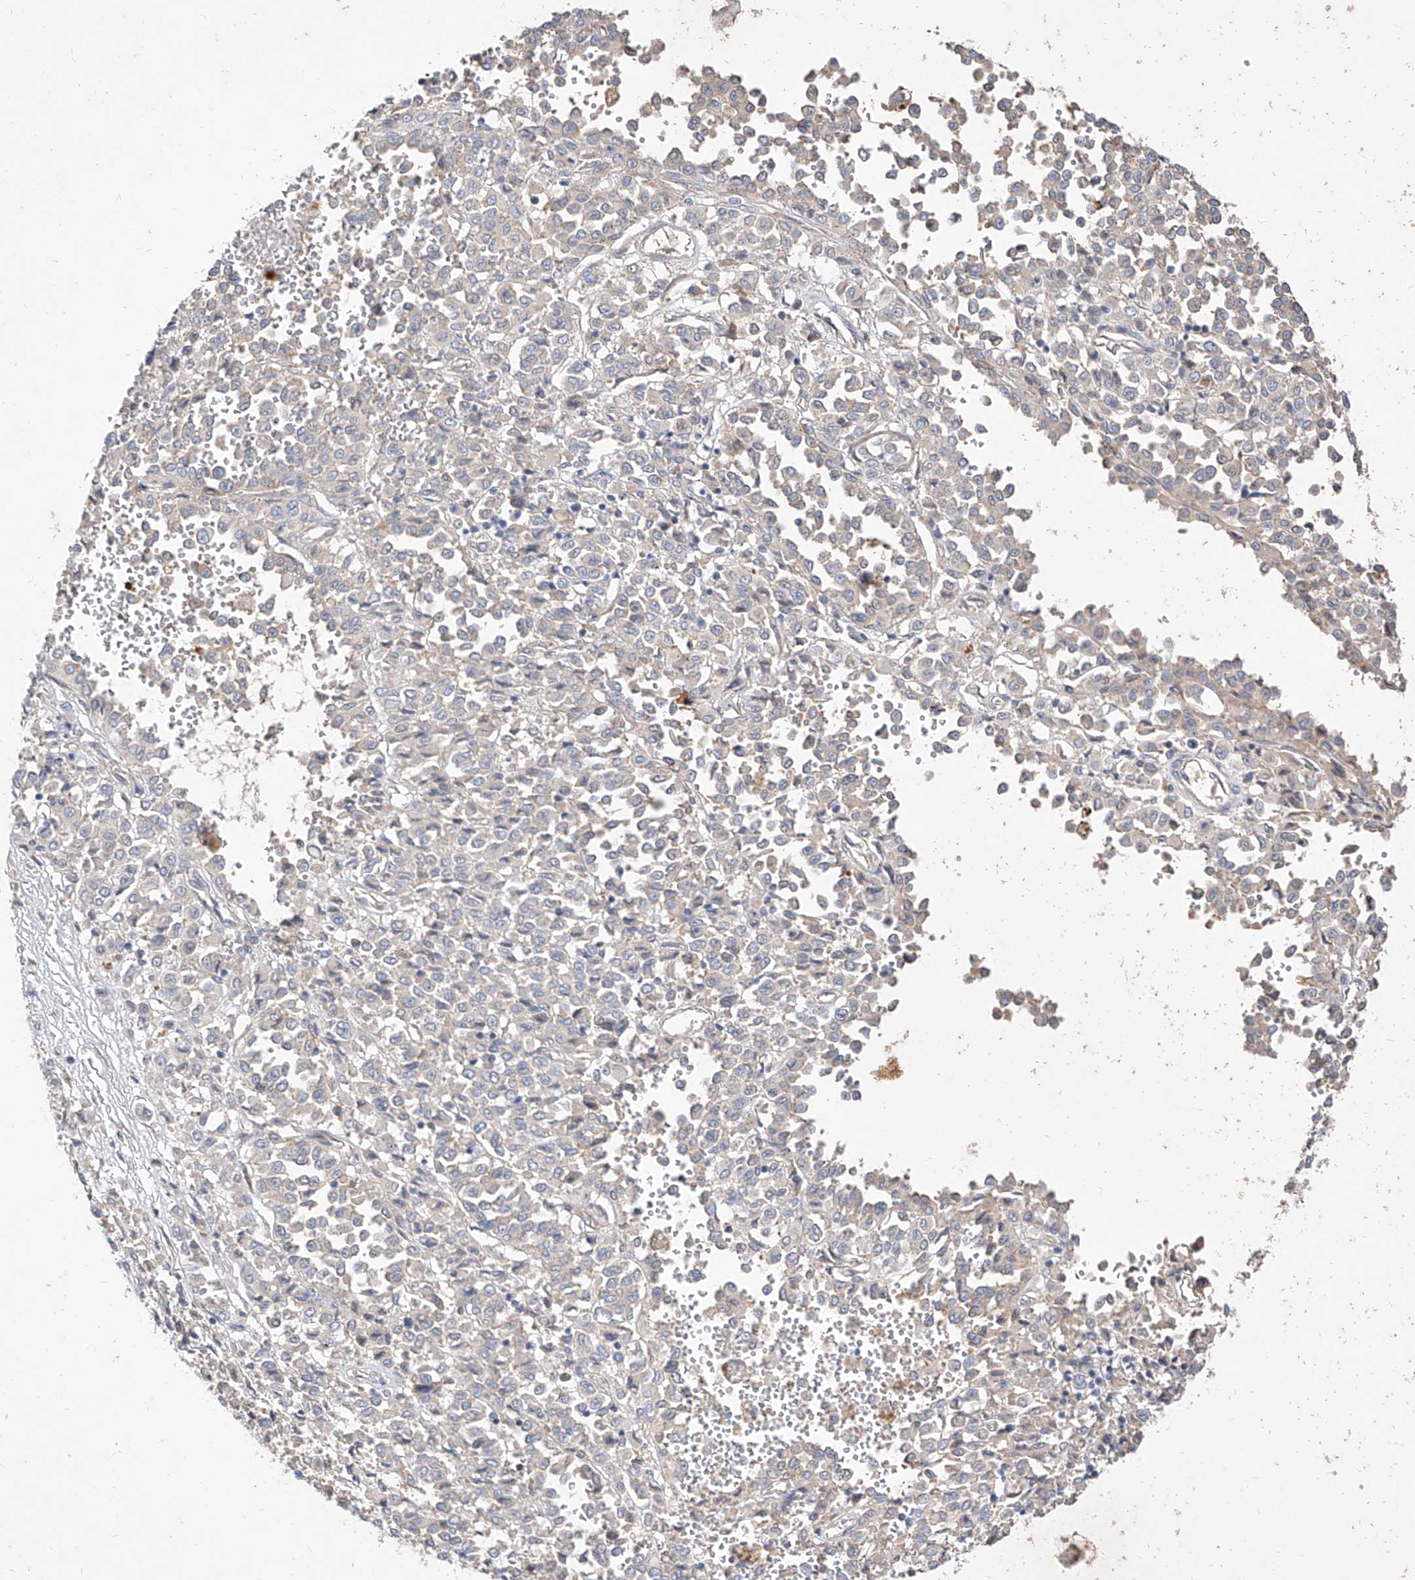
{"staining": {"intensity": "negative", "quantity": "none", "location": "none"}, "tissue": "melanoma", "cell_type": "Tumor cells", "image_type": "cancer", "snomed": [{"axis": "morphology", "description": "Malignant melanoma, Metastatic site"}, {"axis": "topography", "description": "Pancreas"}], "caption": "The photomicrograph demonstrates no staining of tumor cells in malignant melanoma (metastatic site). Brightfield microscopy of immunohistochemistry (IHC) stained with DAB (3,3'-diaminobenzidine) (brown) and hematoxylin (blue), captured at high magnification.", "gene": "DIRAS3", "patient": {"sex": "female", "age": 30}}